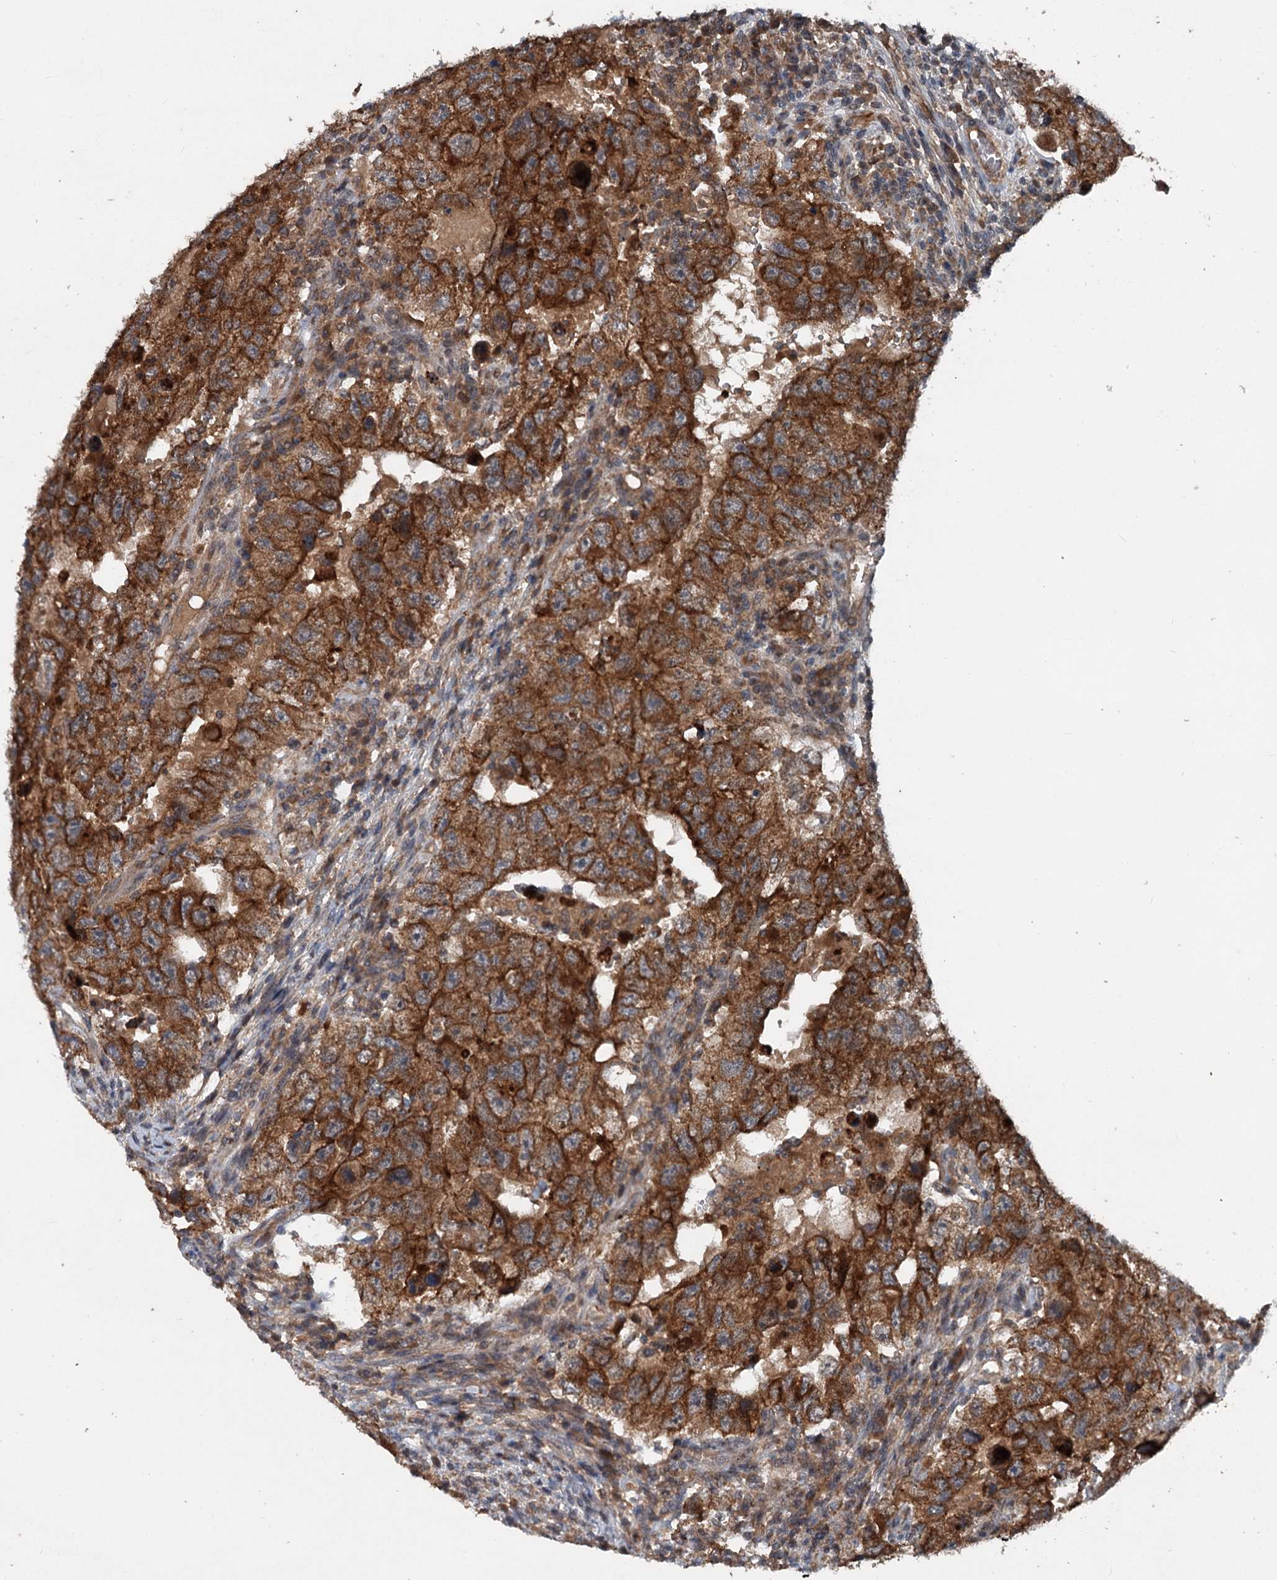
{"staining": {"intensity": "strong", "quantity": ">75%", "location": "cytoplasmic/membranous"}, "tissue": "testis cancer", "cell_type": "Tumor cells", "image_type": "cancer", "snomed": [{"axis": "morphology", "description": "Carcinoma, Embryonal, NOS"}, {"axis": "topography", "description": "Testis"}], "caption": "Protein staining displays strong cytoplasmic/membranous positivity in about >75% of tumor cells in testis cancer (embryonal carcinoma). (Brightfield microscopy of DAB IHC at high magnification).", "gene": "N4BP2L2", "patient": {"sex": "male", "age": 26}}